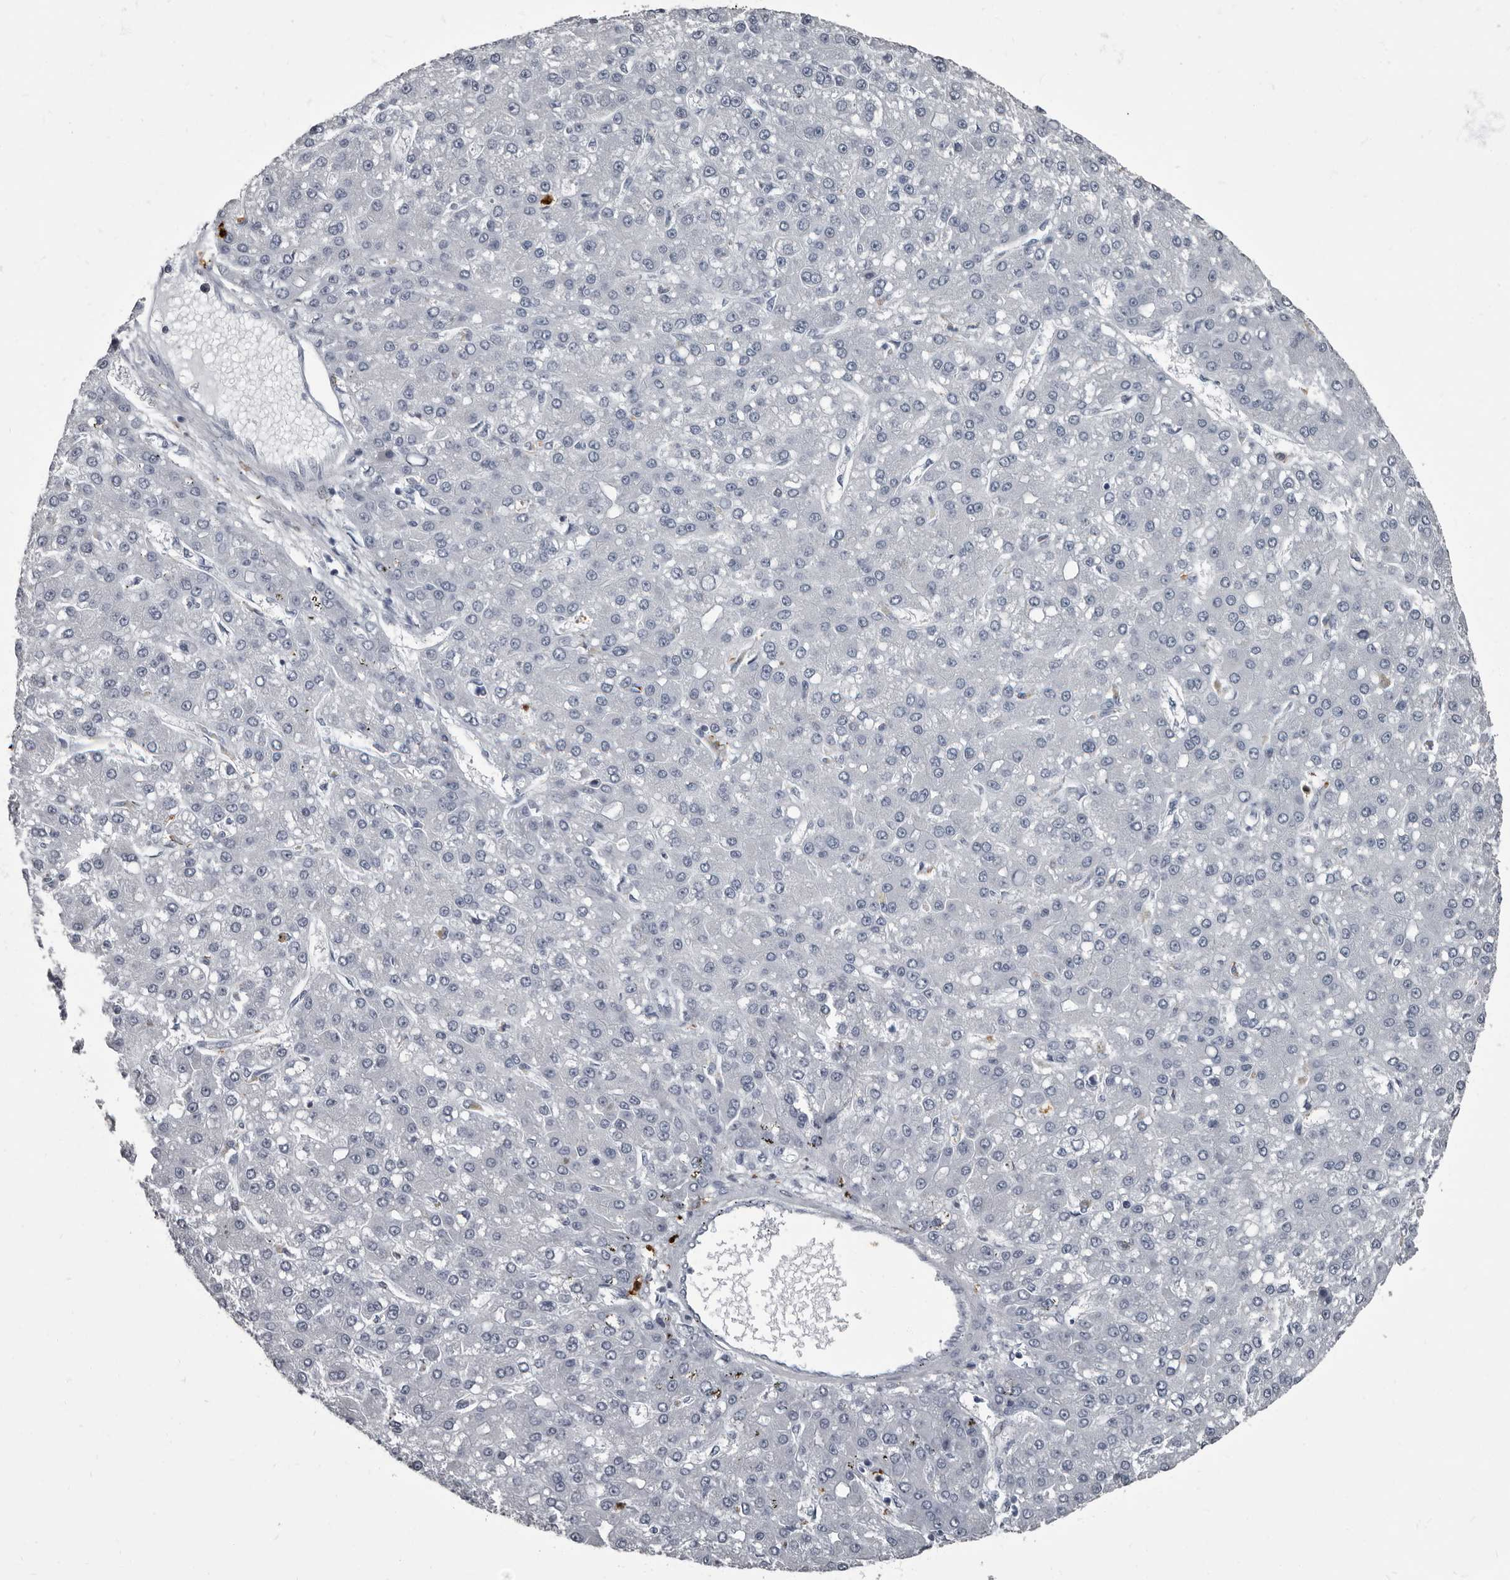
{"staining": {"intensity": "negative", "quantity": "none", "location": "none"}, "tissue": "liver cancer", "cell_type": "Tumor cells", "image_type": "cancer", "snomed": [{"axis": "morphology", "description": "Carcinoma, Hepatocellular, NOS"}, {"axis": "topography", "description": "Liver"}], "caption": "Immunohistochemistry micrograph of human liver cancer stained for a protein (brown), which reveals no staining in tumor cells.", "gene": "TPD52L1", "patient": {"sex": "male", "age": 67}}